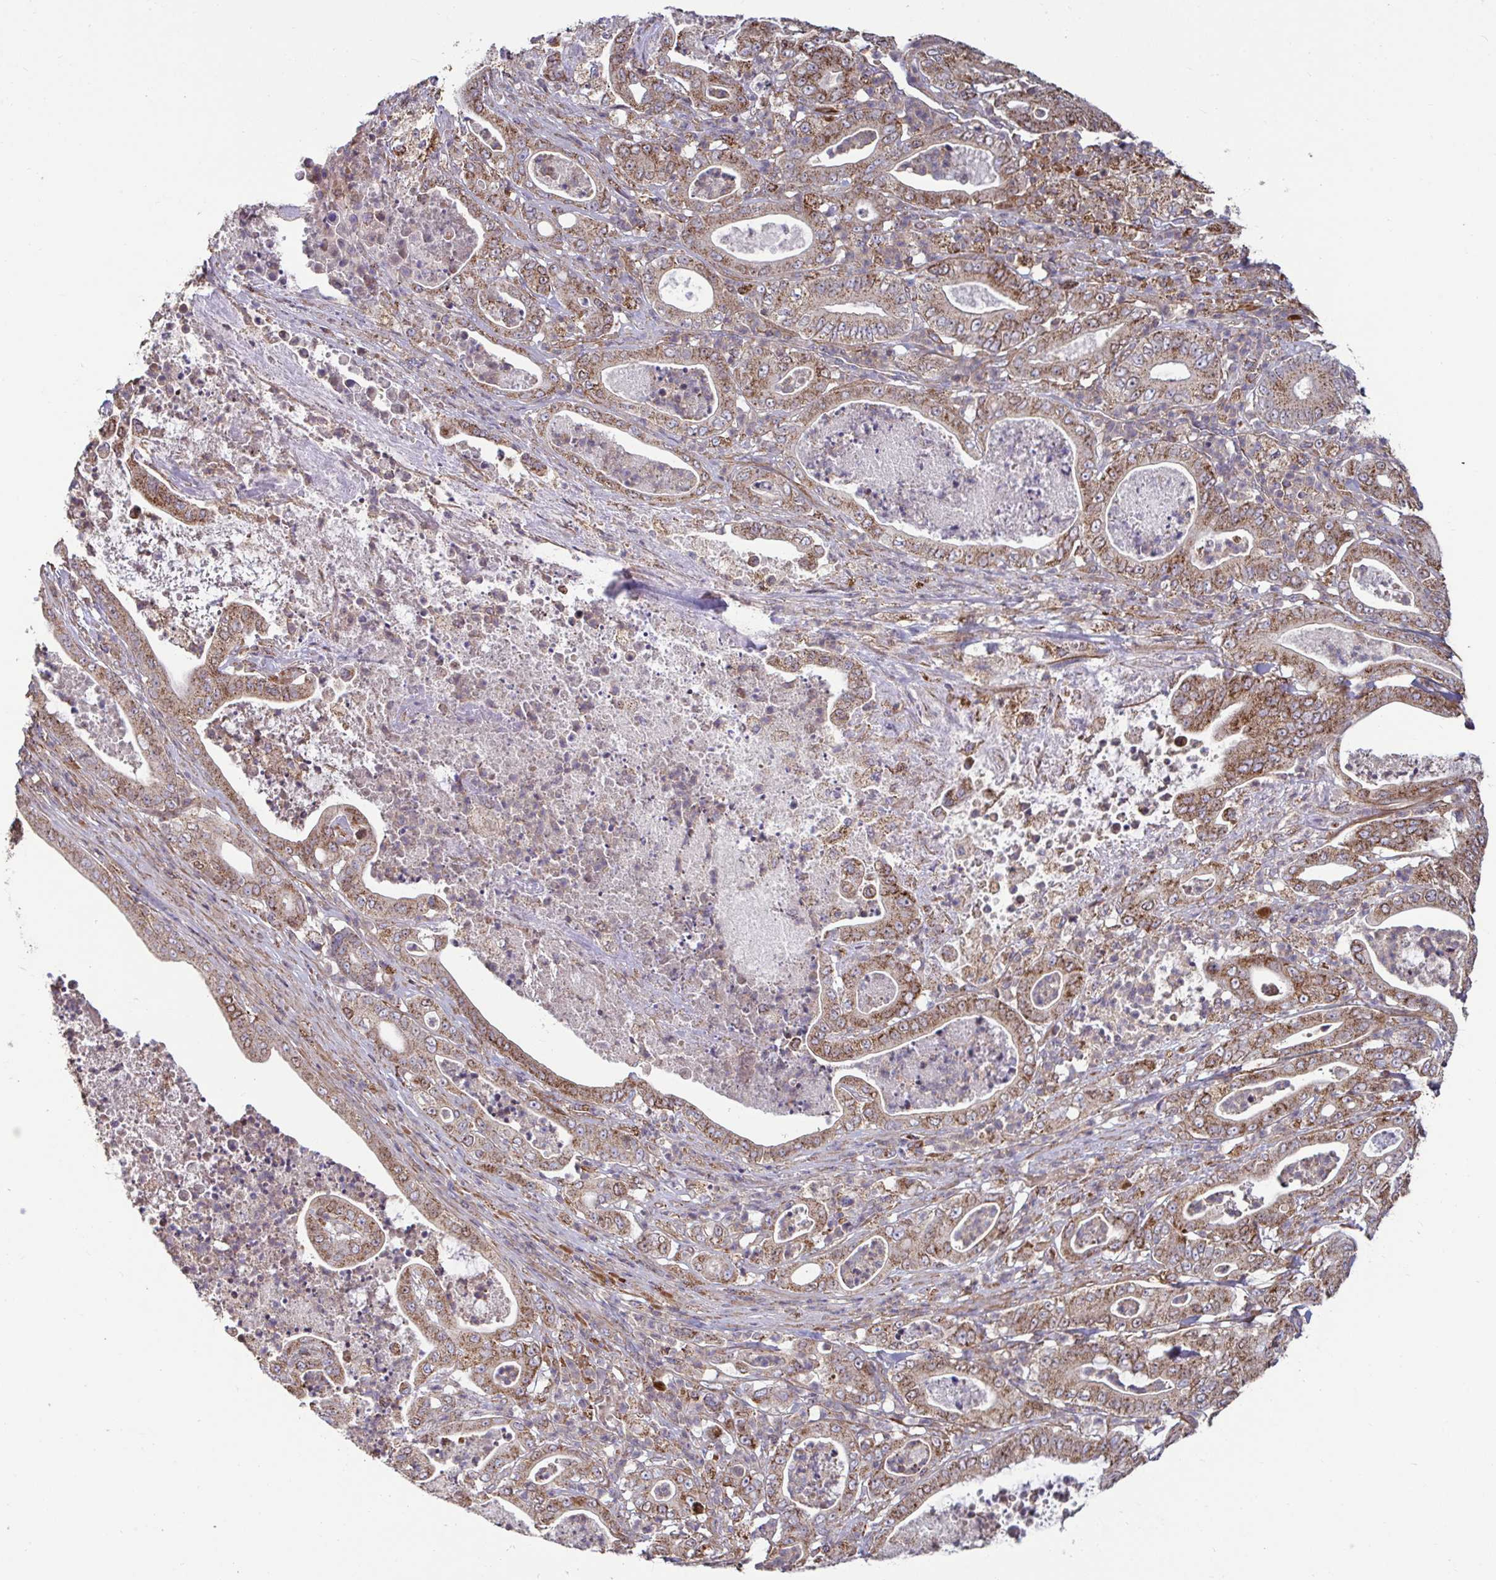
{"staining": {"intensity": "strong", "quantity": ">75%", "location": "cytoplasmic/membranous"}, "tissue": "pancreatic cancer", "cell_type": "Tumor cells", "image_type": "cancer", "snomed": [{"axis": "morphology", "description": "Adenocarcinoma, NOS"}, {"axis": "topography", "description": "Pancreas"}], "caption": "Pancreatic adenocarcinoma tissue exhibits strong cytoplasmic/membranous positivity in about >75% of tumor cells", "gene": "SPRY1", "patient": {"sex": "male", "age": 71}}